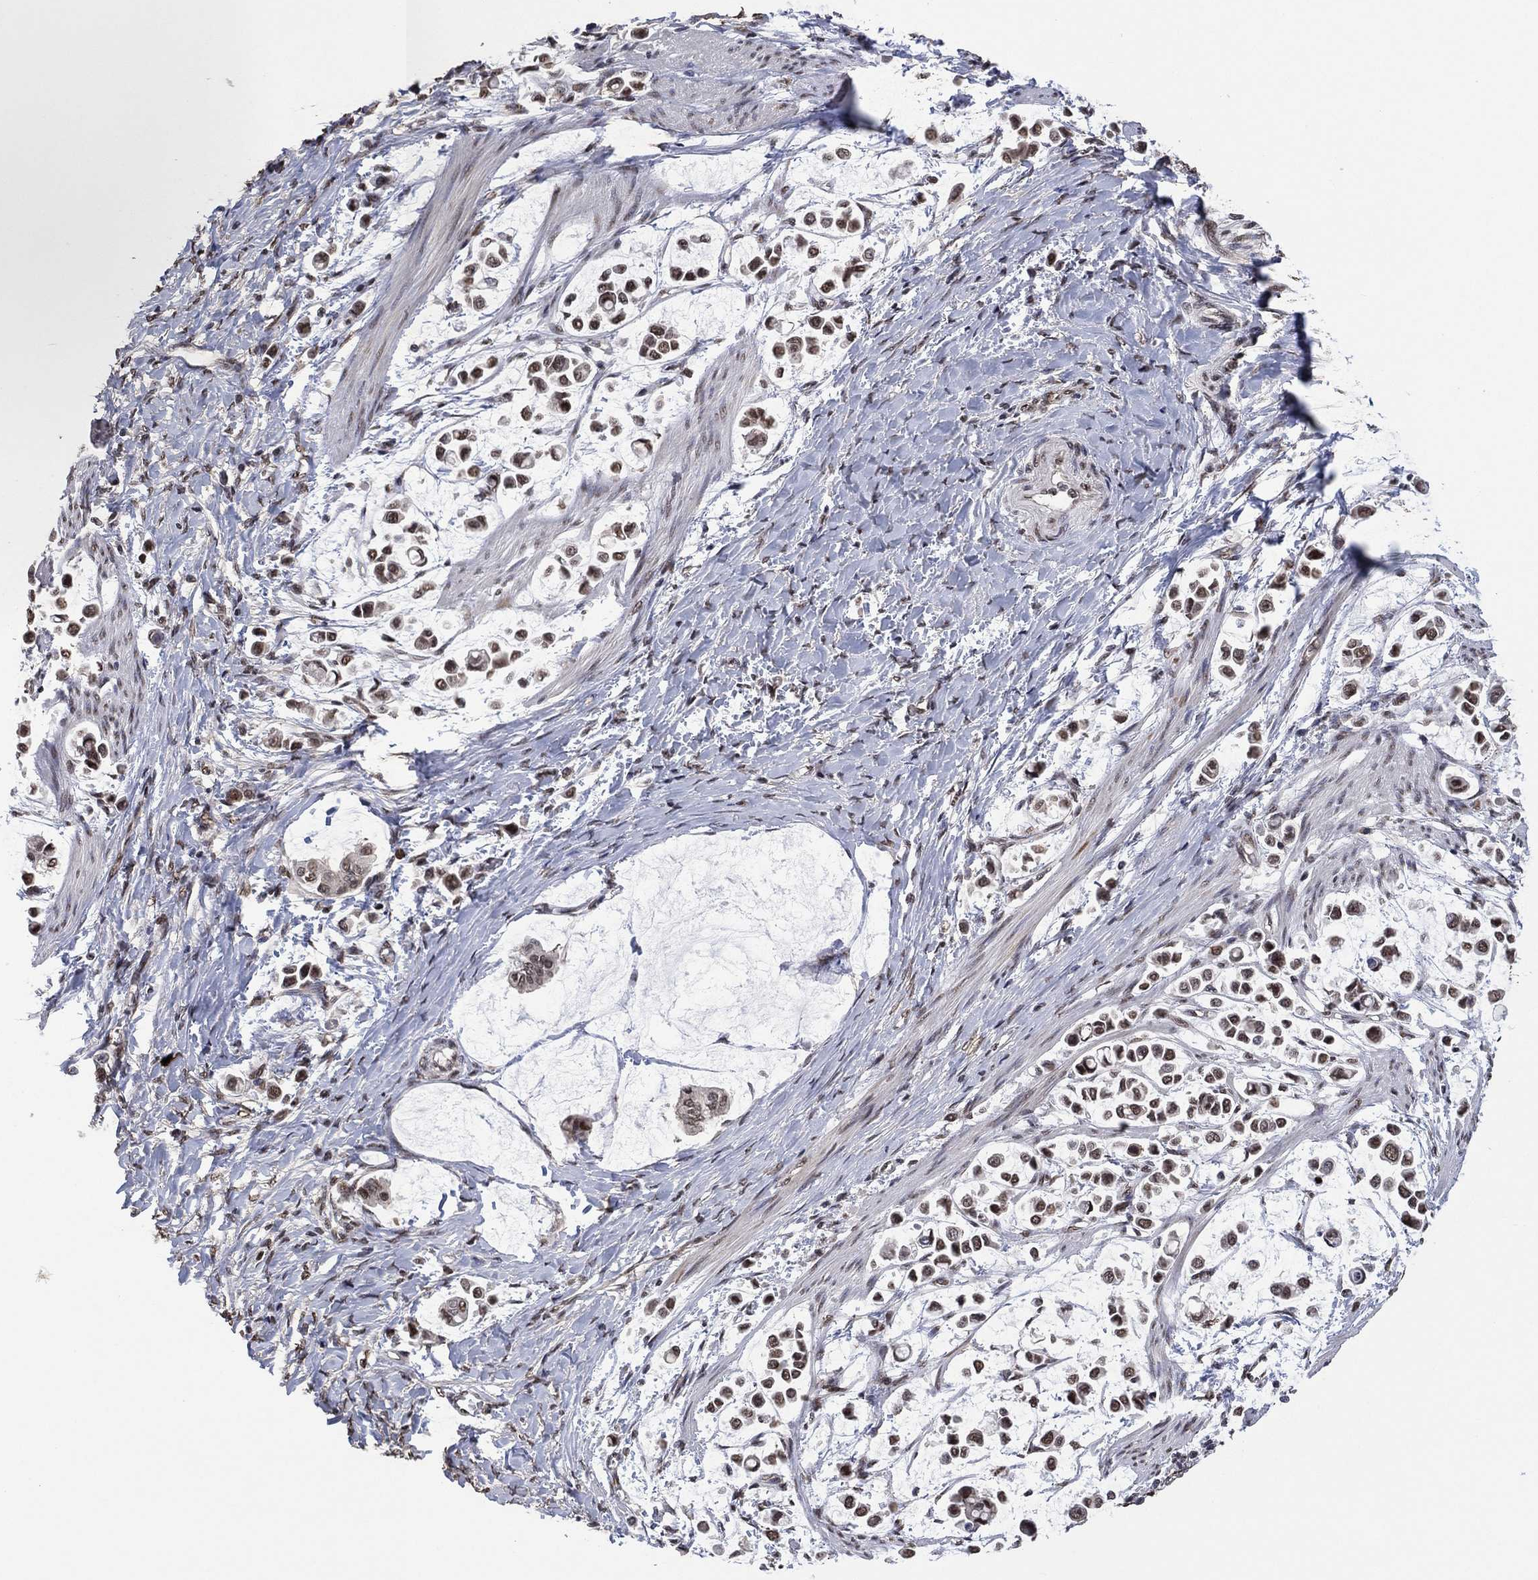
{"staining": {"intensity": "moderate", "quantity": "25%-75%", "location": "nuclear"}, "tissue": "stomach cancer", "cell_type": "Tumor cells", "image_type": "cancer", "snomed": [{"axis": "morphology", "description": "Adenocarcinoma, NOS"}, {"axis": "topography", "description": "Stomach"}], "caption": "Approximately 25%-75% of tumor cells in human stomach cancer (adenocarcinoma) exhibit moderate nuclear protein expression as visualized by brown immunohistochemical staining.", "gene": "EHMT1", "patient": {"sex": "male", "age": 82}}